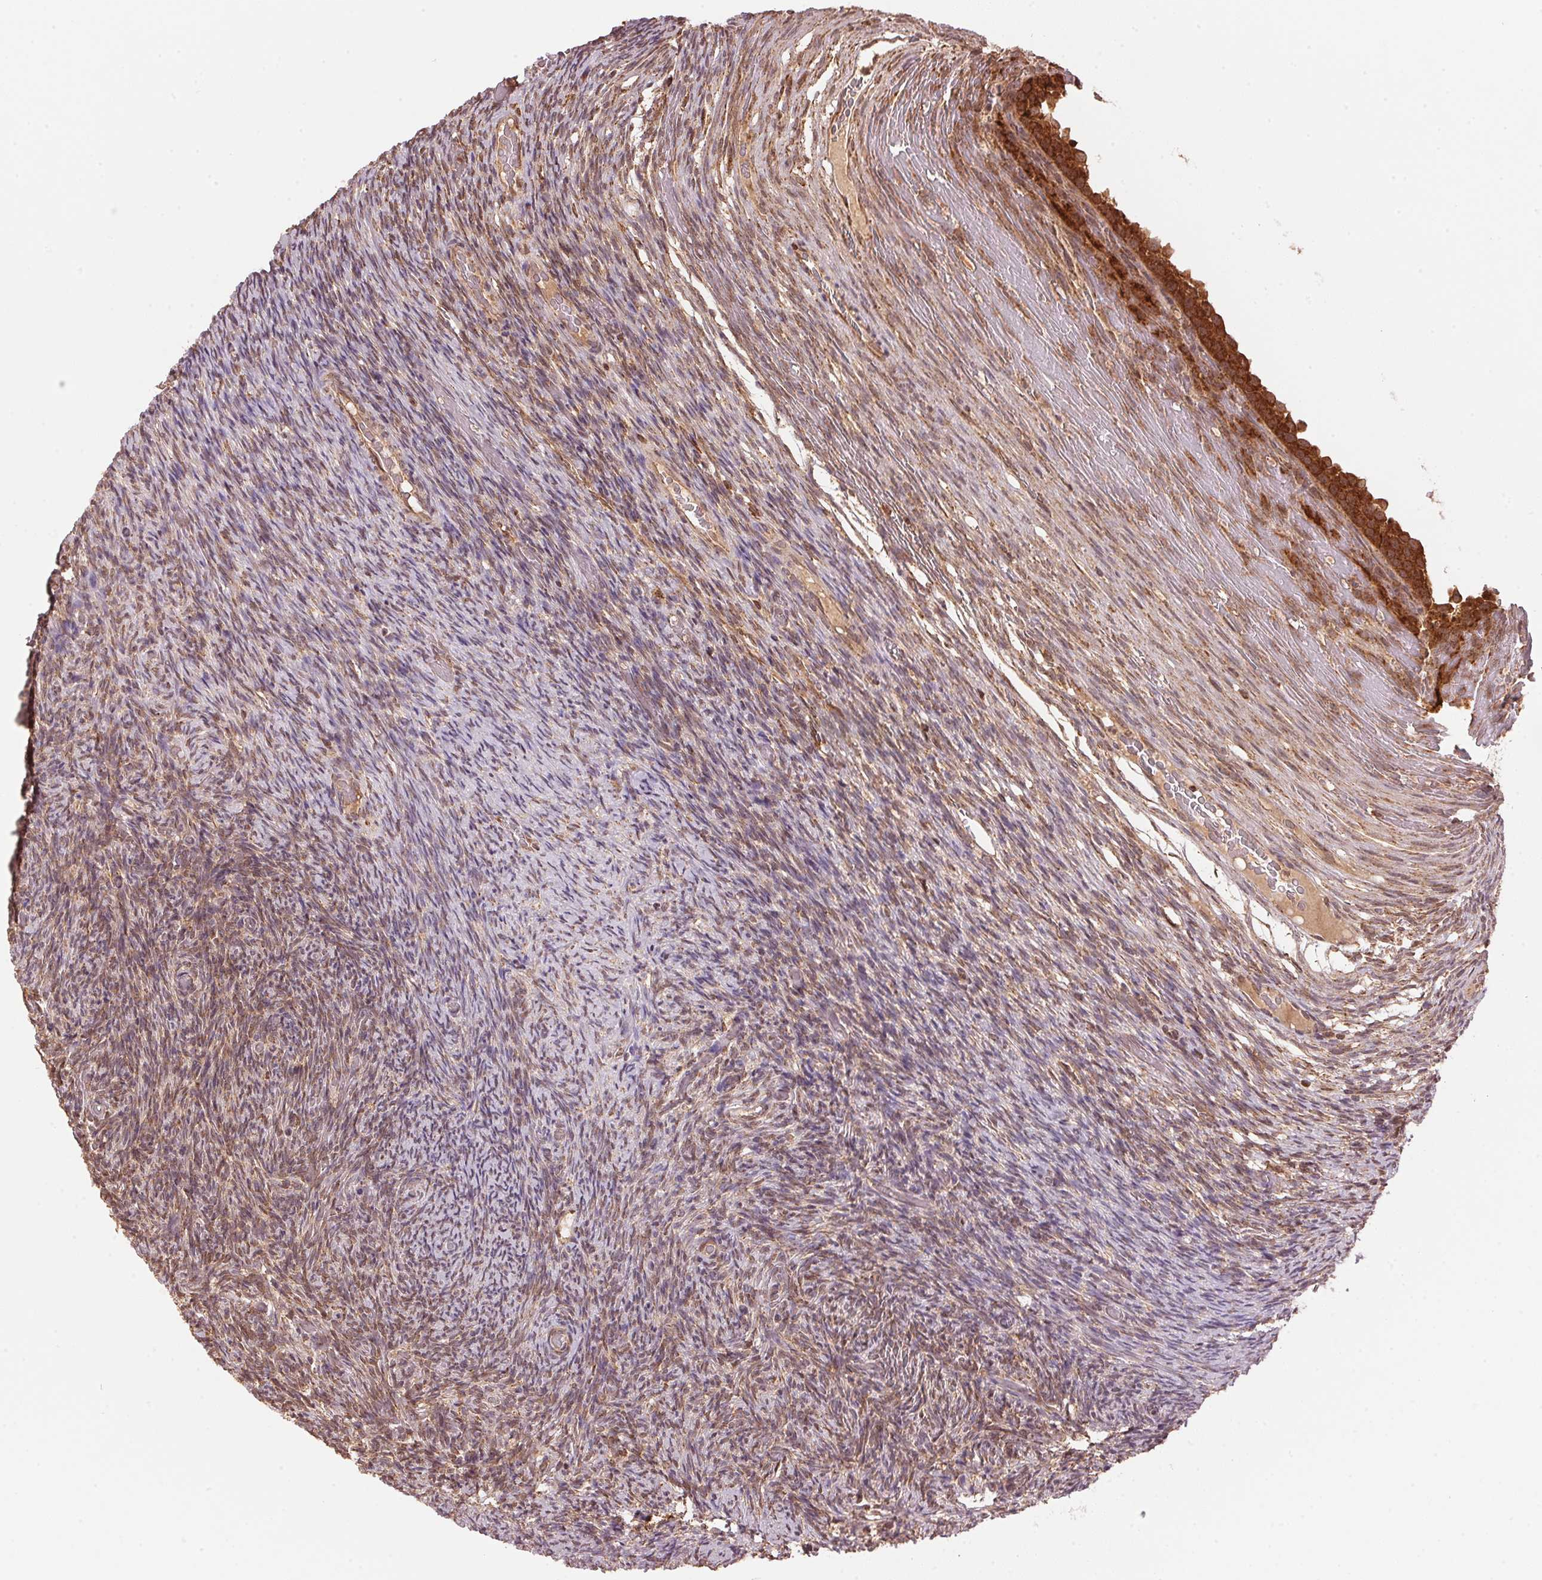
{"staining": {"intensity": "moderate", "quantity": "25%-75%", "location": "cytoplasmic/membranous"}, "tissue": "ovary", "cell_type": "Ovarian stroma cells", "image_type": "normal", "snomed": [{"axis": "morphology", "description": "Normal tissue, NOS"}, {"axis": "topography", "description": "Ovary"}], "caption": "Ovary was stained to show a protein in brown. There is medium levels of moderate cytoplasmic/membranous expression in about 25%-75% of ovarian stroma cells. Nuclei are stained in blue.", "gene": "ARHGAP6", "patient": {"sex": "female", "age": 34}}